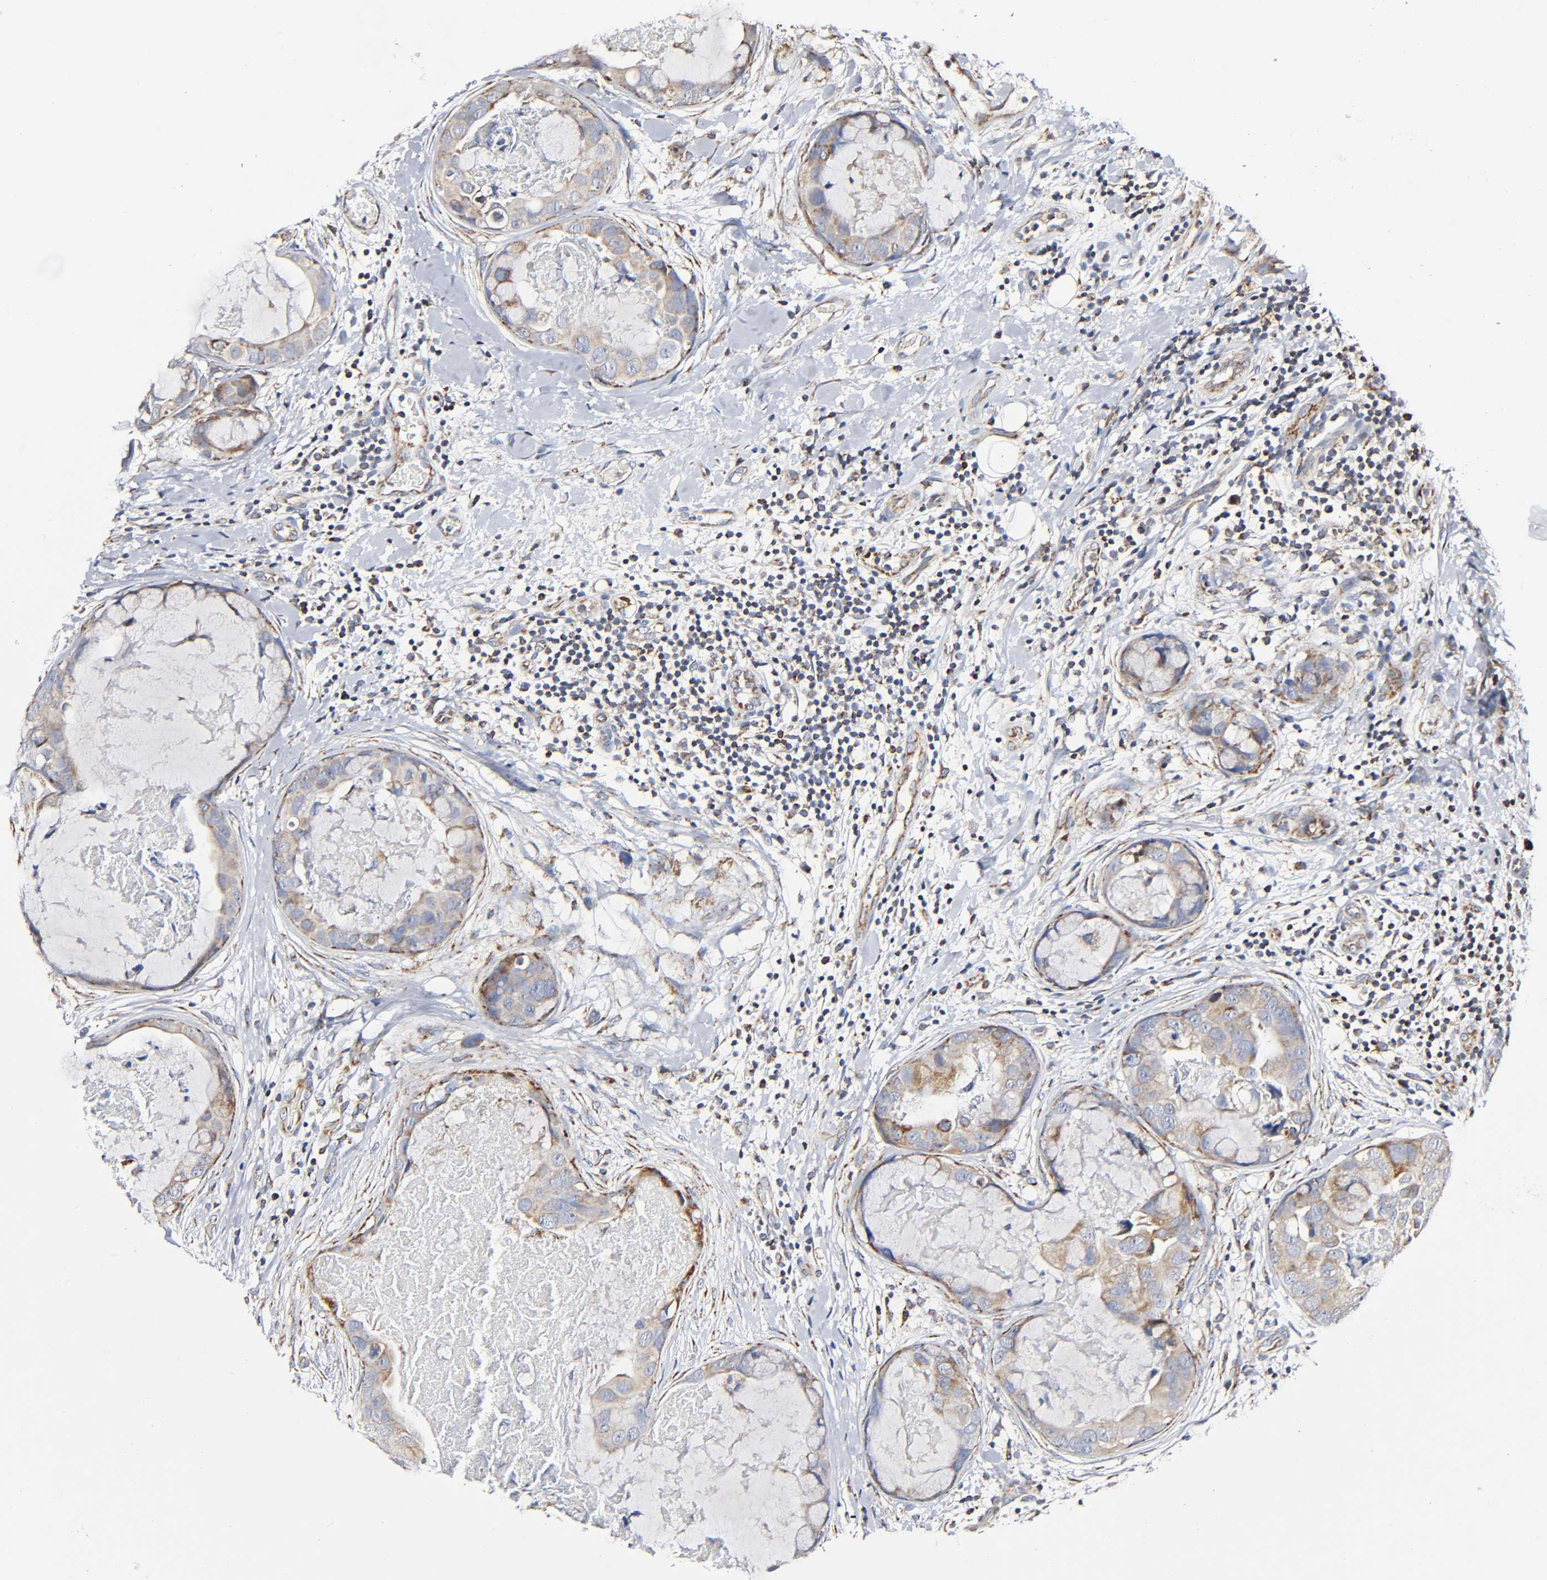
{"staining": {"intensity": "moderate", "quantity": "25%-75%", "location": "cytoplasmic/membranous"}, "tissue": "breast cancer", "cell_type": "Tumor cells", "image_type": "cancer", "snomed": [{"axis": "morphology", "description": "Duct carcinoma"}, {"axis": "topography", "description": "Breast"}], "caption": "Immunohistochemistry (IHC) staining of breast cancer (invasive ductal carcinoma), which displays medium levels of moderate cytoplasmic/membranous expression in about 25%-75% of tumor cells indicating moderate cytoplasmic/membranous protein positivity. The staining was performed using DAB (brown) for protein detection and nuclei were counterstained in hematoxylin (blue).", "gene": "BAK1", "patient": {"sex": "female", "age": 40}}